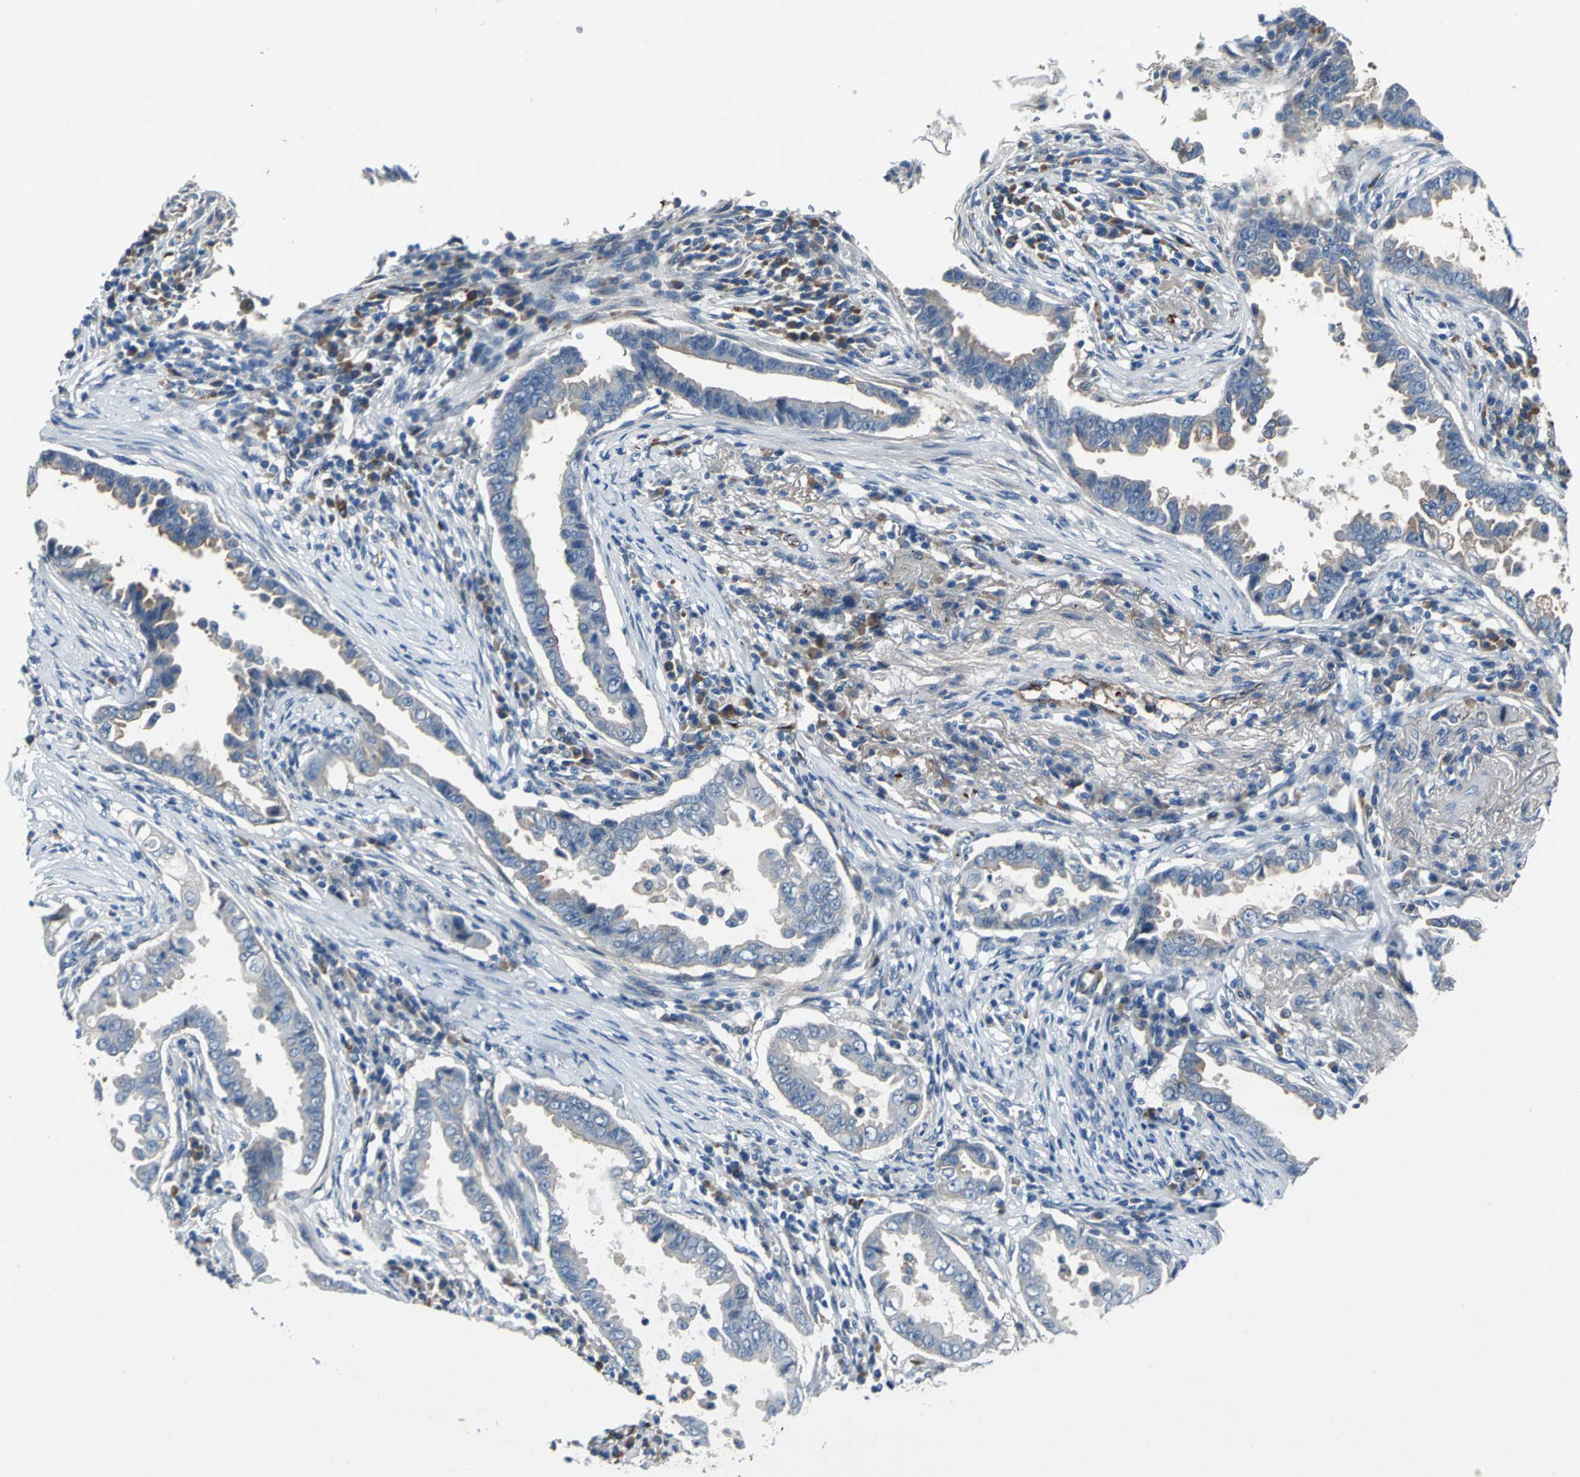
{"staining": {"intensity": "moderate", "quantity": "<25%", "location": "cytoplasmic/membranous"}, "tissue": "lung cancer", "cell_type": "Tumor cells", "image_type": "cancer", "snomed": [{"axis": "morphology", "description": "Normal tissue, NOS"}, {"axis": "morphology", "description": "Inflammation, NOS"}, {"axis": "morphology", "description": "Adenocarcinoma, NOS"}, {"axis": "topography", "description": "Lung"}], "caption": "Immunohistochemistry image of neoplastic tissue: human lung adenocarcinoma stained using IHC demonstrates low levels of moderate protein expression localized specifically in the cytoplasmic/membranous of tumor cells, appearing as a cytoplasmic/membranous brown color.", "gene": "SELP", "patient": {"sex": "female", "age": 64}}